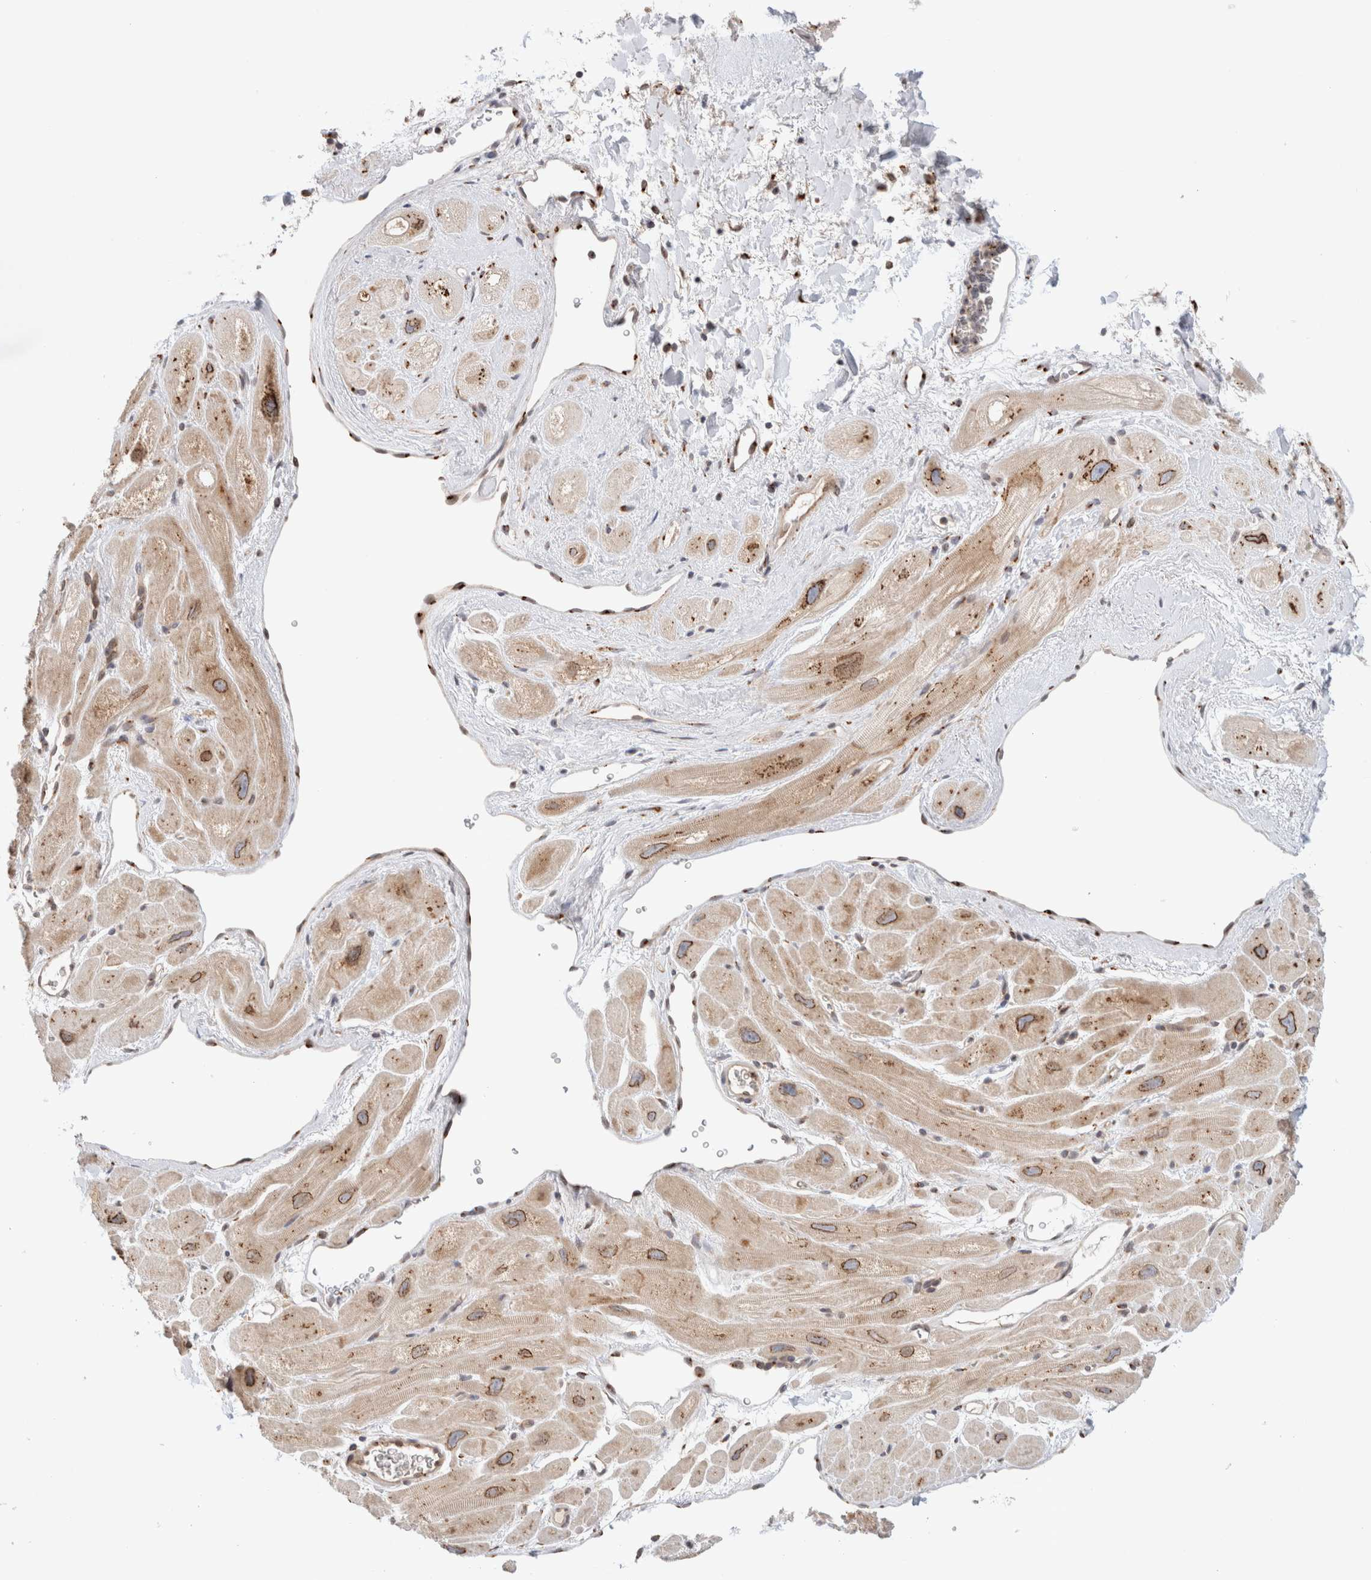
{"staining": {"intensity": "weak", "quantity": ">75%", "location": "cytoplasmic/membranous,nuclear"}, "tissue": "heart muscle", "cell_type": "Cardiomyocytes", "image_type": "normal", "snomed": [{"axis": "morphology", "description": "Normal tissue, NOS"}, {"axis": "topography", "description": "Heart"}], "caption": "Protein analysis of unremarkable heart muscle shows weak cytoplasmic/membranous,nuclear positivity in approximately >75% of cardiomyocytes.", "gene": "GCN1", "patient": {"sex": "male", "age": 49}}